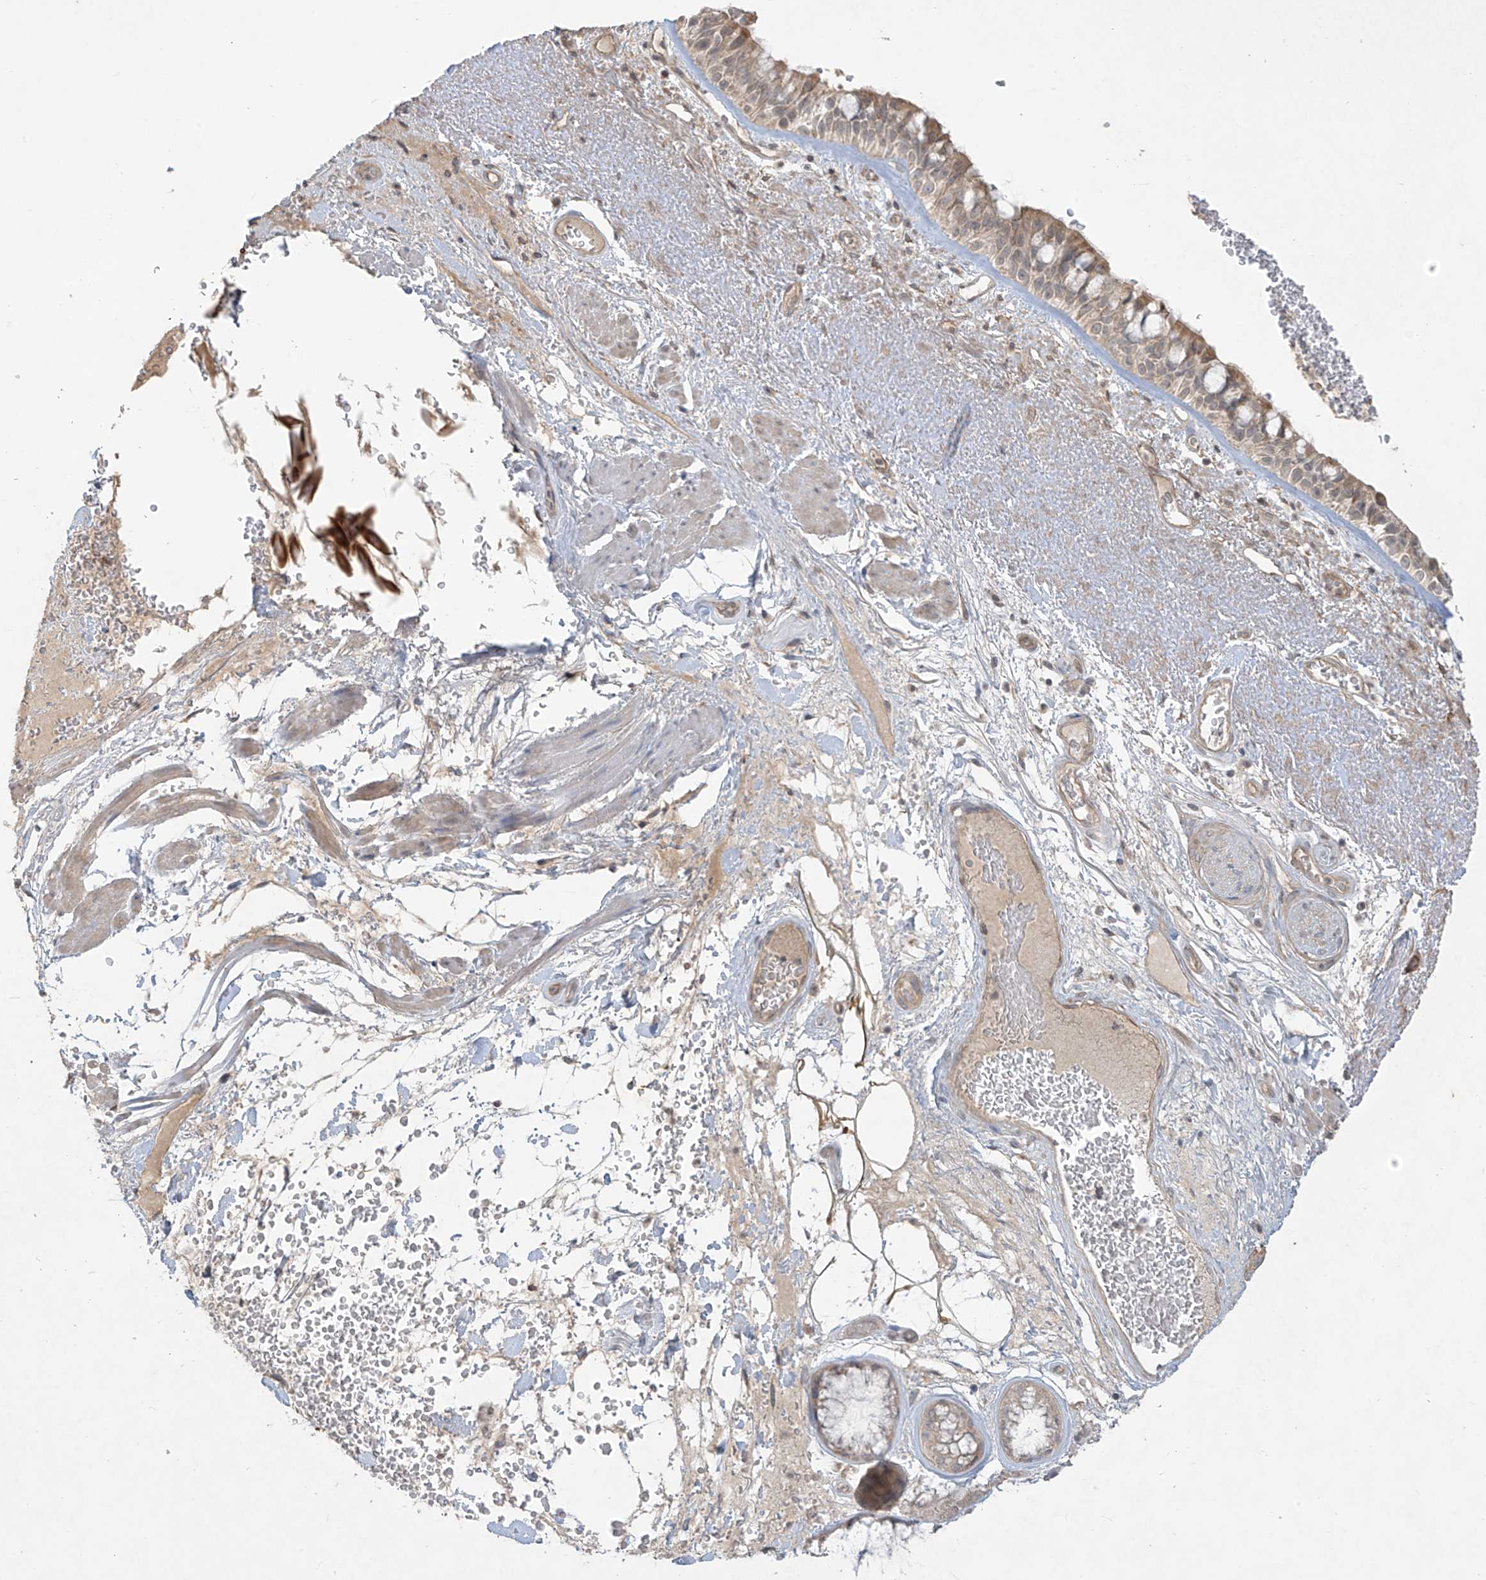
{"staining": {"intensity": "moderate", "quantity": ">75%", "location": "cytoplasmic/membranous"}, "tissue": "bronchus", "cell_type": "Respiratory epithelial cells", "image_type": "normal", "snomed": [{"axis": "morphology", "description": "Normal tissue, NOS"}, {"axis": "morphology", "description": "Squamous cell carcinoma, NOS"}, {"axis": "topography", "description": "Lymph node"}, {"axis": "topography", "description": "Bronchus"}, {"axis": "topography", "description": "Lung"}], "caption": "Immunohistochemistry (IHC) micrograph of normal bronchus stained for a protein (brown), which displays medium levels of moderate cytoplasmic/membranous positivity in approximately >75% of respiratory epithelial cells.", "gene": "DGKQ", "patient": {"sex": "male", "age": 66}}